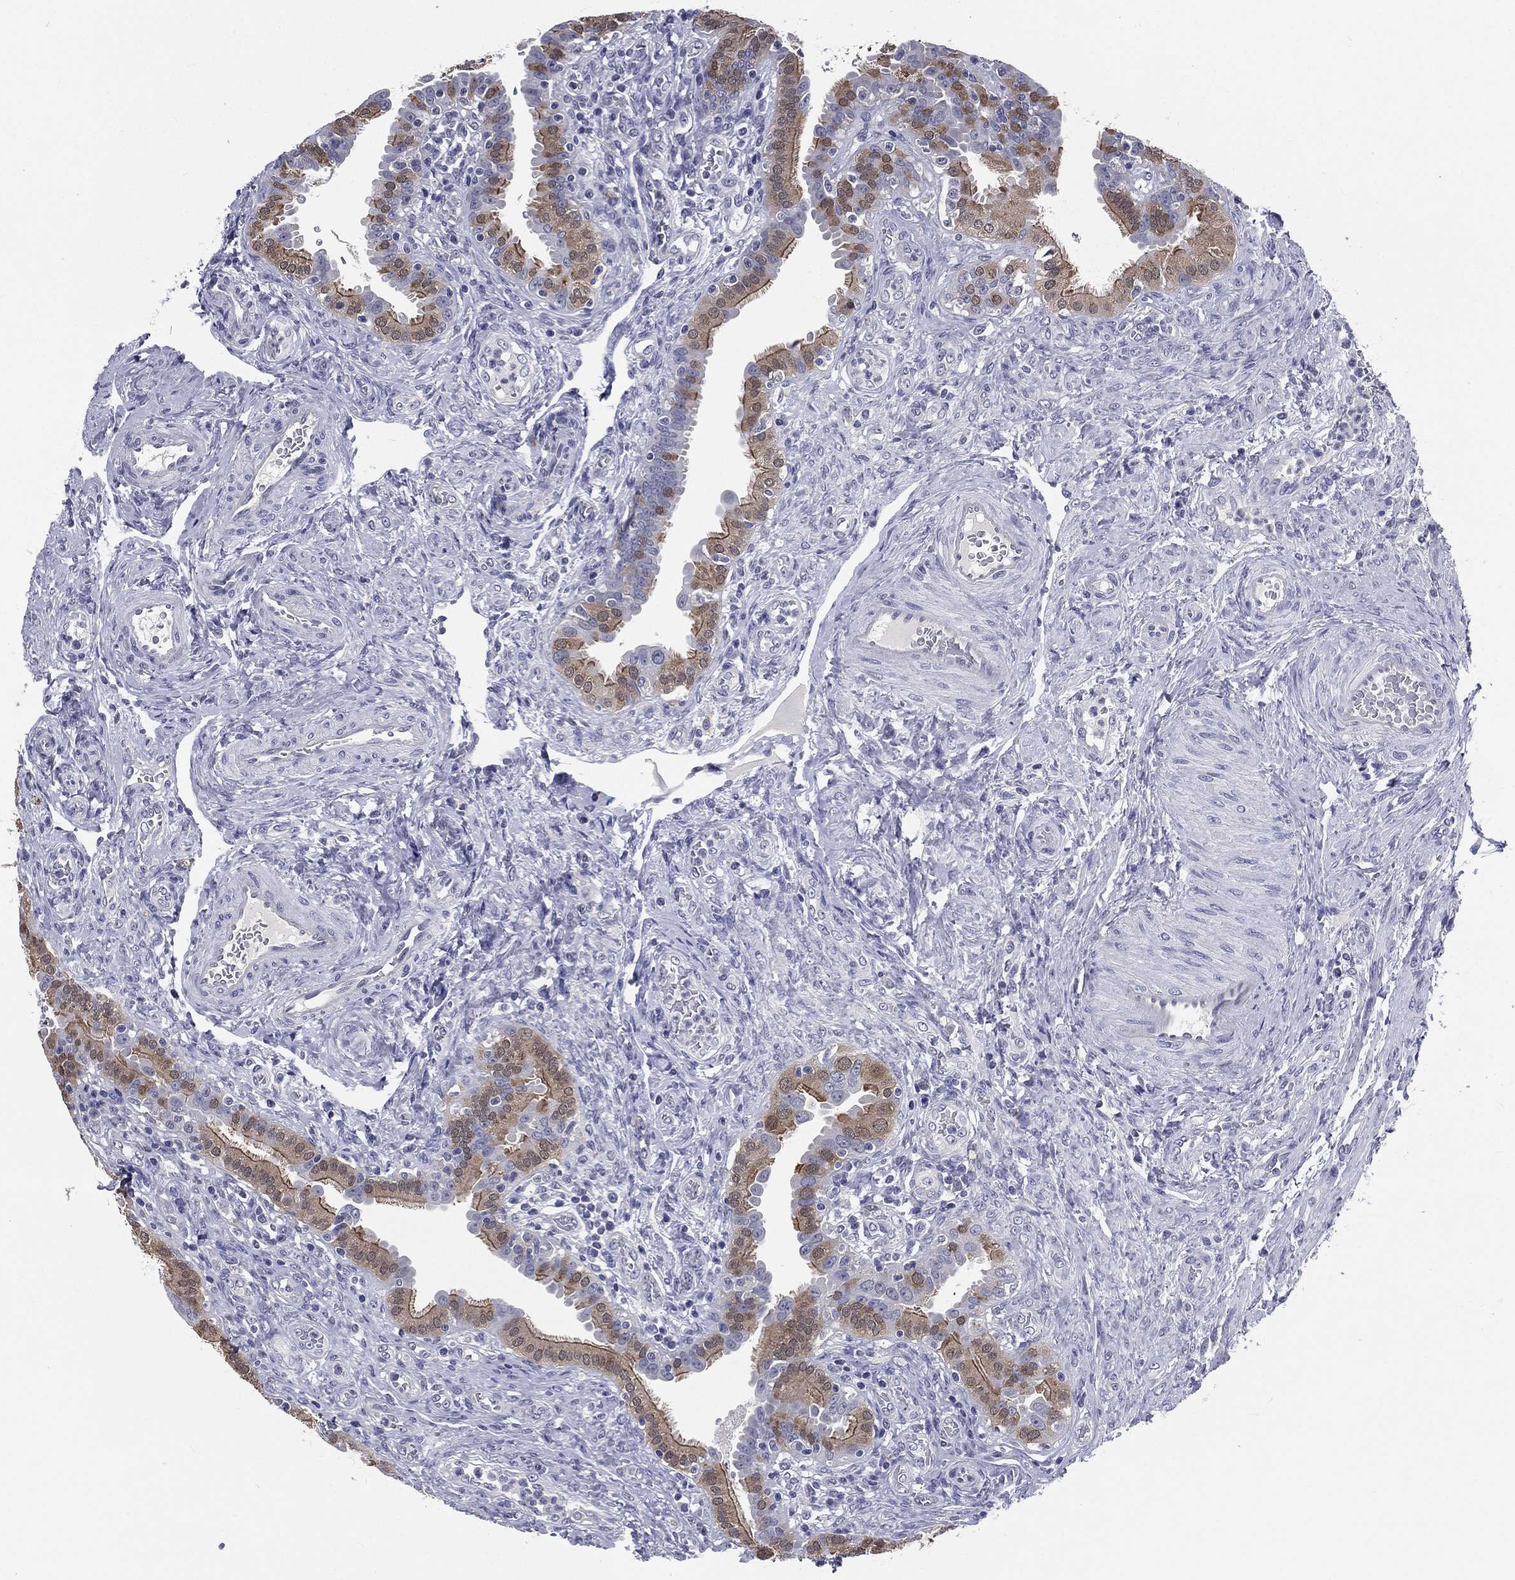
{"staining": {"intensity": "moderate", "quantity": "25%-75%", "location": "cytoplasmic/membranous"}, "tissue": "fallopian tube", "cell_type": "Glandular cells", "image_type": "normal", "snomed": [{"axis": "morphology", "description": "Normal tissue, NOS"}, {"axis": "topography", "description": "Fallopian tube"}], "caption": "An image of human fallopian tube stained for a protein demonstrates moderate cytoplasmic/membranous brown staining in glandular cells. The staining is performed using DAB (3,3'-diaminobenzidine) brown chromogen to label protein expression. The nuclei are counter-stained blue using hematoxylin.", "gene": "IFT27", "patient": {"sex": "female", "age": 41}}